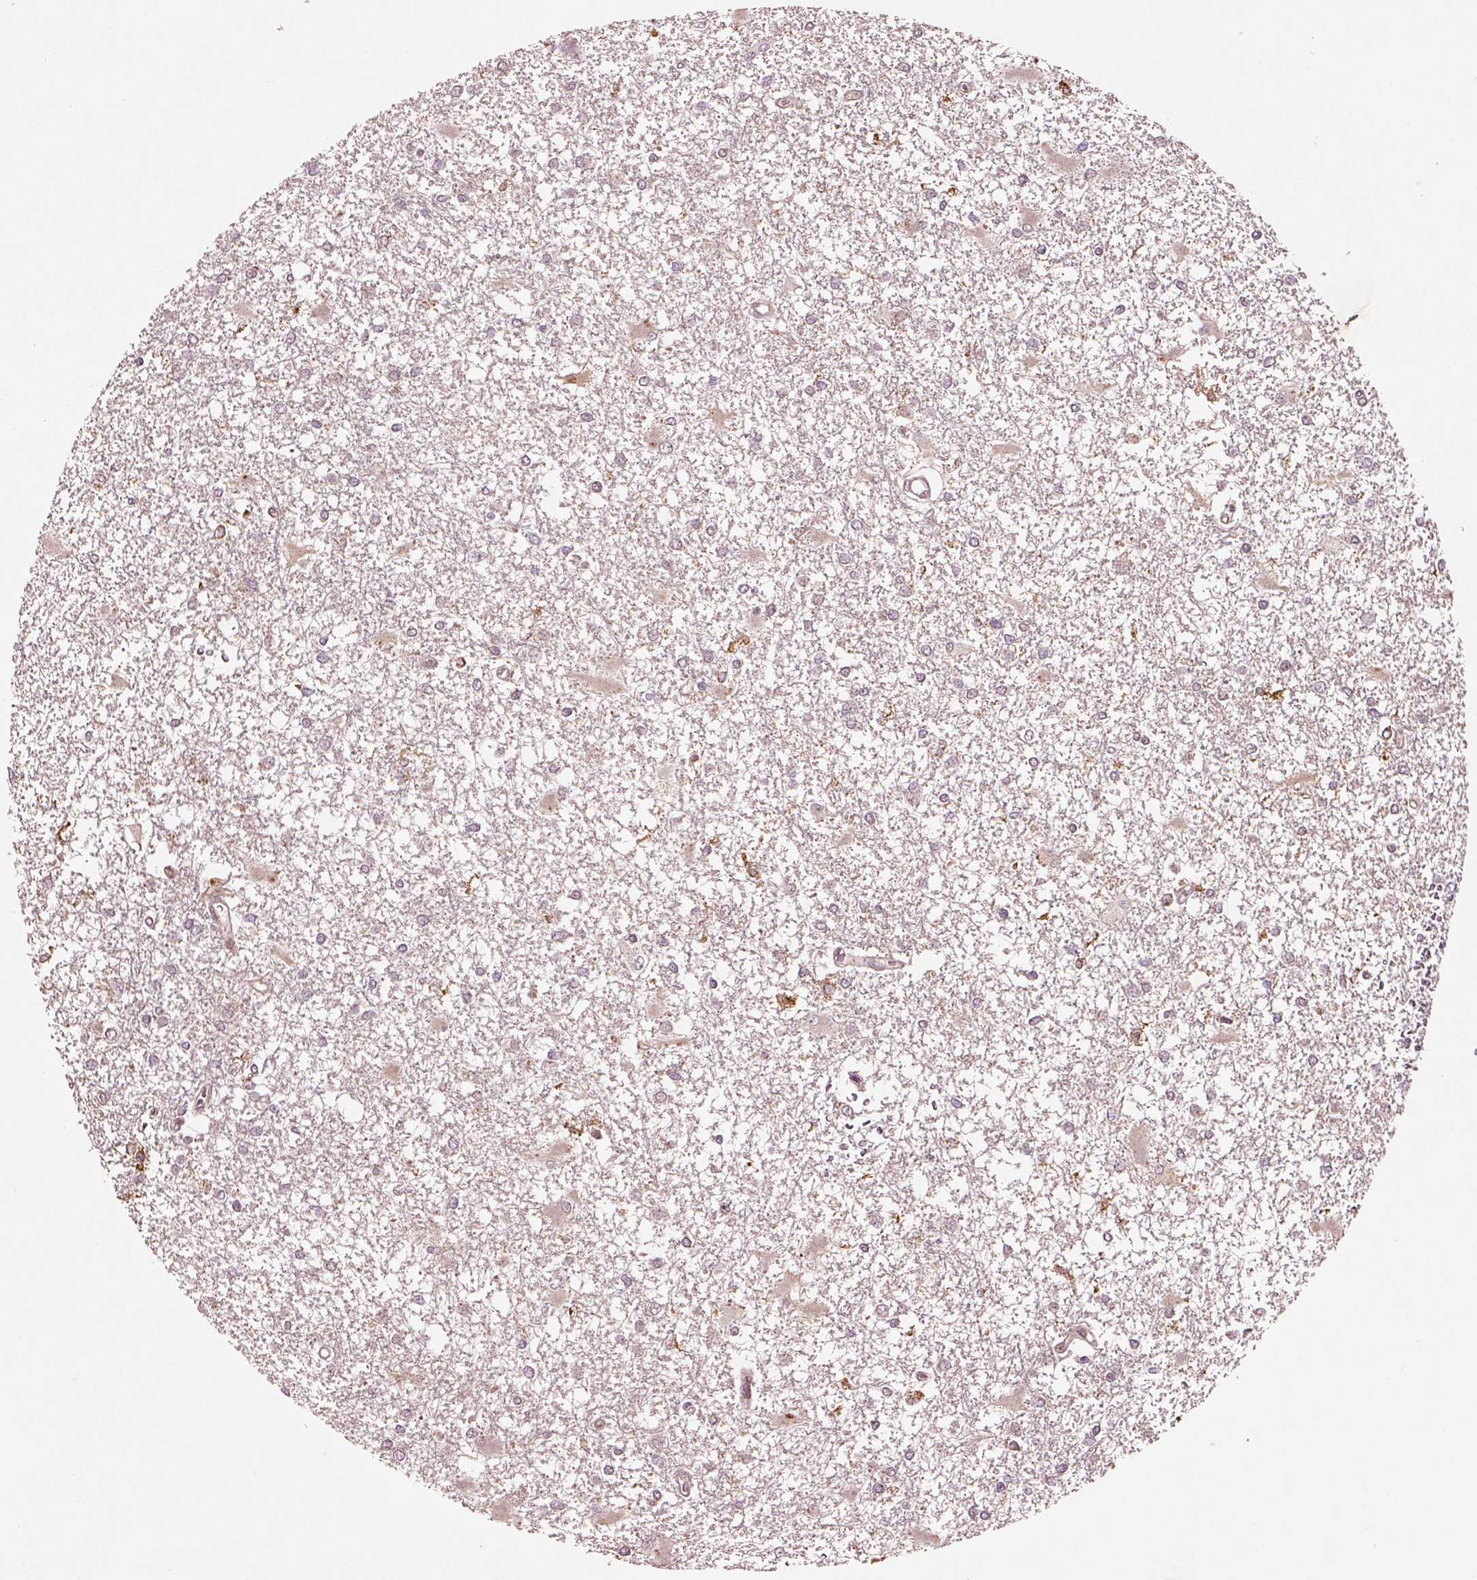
{"staining": {"intensity": "negative", "quantity": "none", "location": "none"}, "tissue": "glioma", "cell_type": "Tumor cells", "image_type": "cancer", "snomed": [{"axis": "morphology", "description": "Glioma, malignant, High grade"}, {"axis": "topography", "description": "Cerebral cortex"}], "caption": "Micrograph shows no significant protein expression in tumor cells of malignant high-grade glioma.", "gene": "MDP1", "patient": {"sex": "male", "age": 79}}